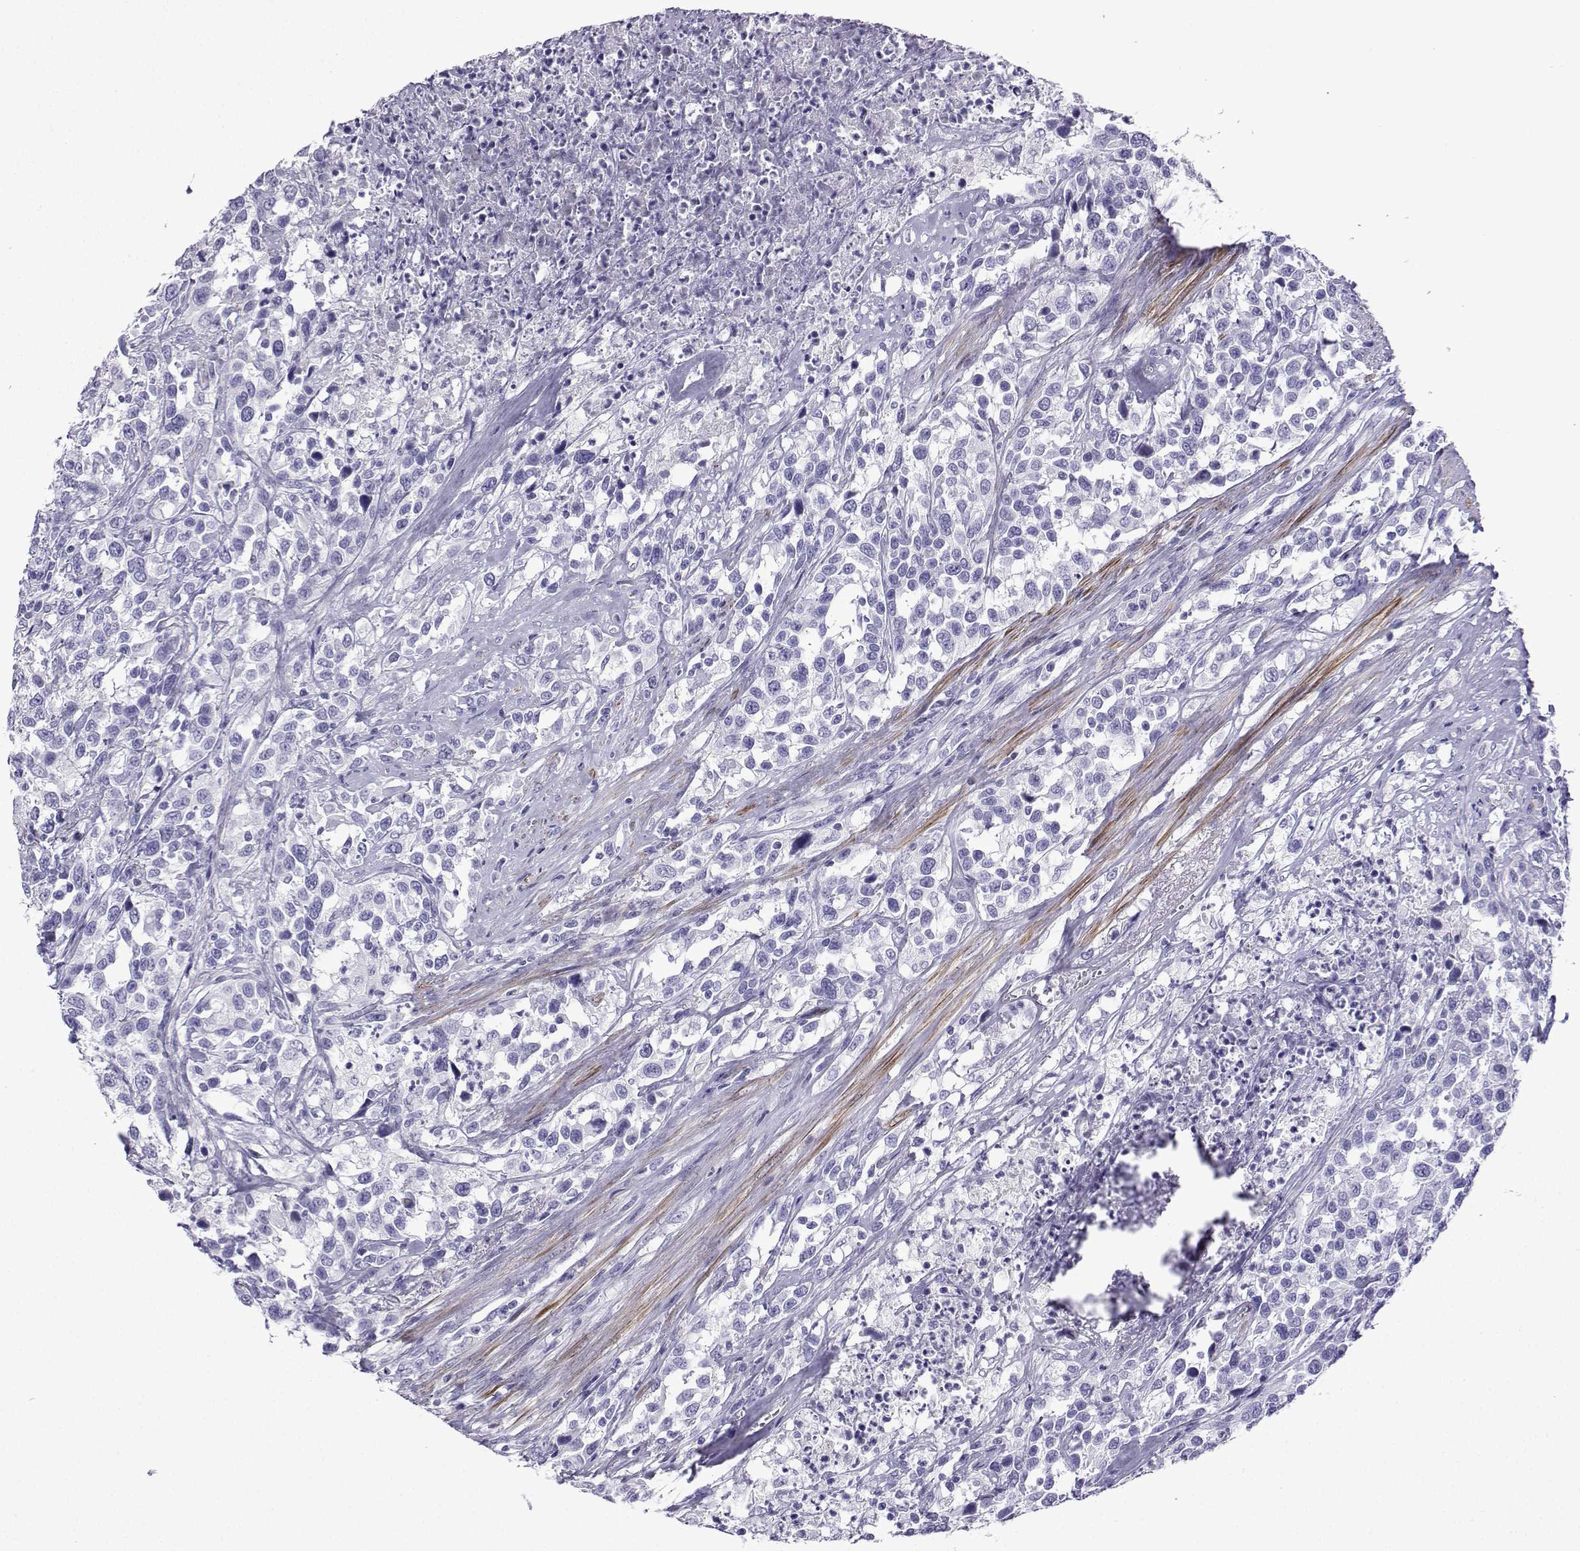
{"staining": {"intensity": "negative", "quantity": "none", "location": "none"}, "tissue": "urothelial cancer", "cell_type": "Tumor cells", "image_type": "cancer", "snomed": [{"axis": "morphology", "description": "Urothelial carcinoma, NOS"}, {"axis": "morphology", "description": "Urothelial carcinoma, High grade"}, {"axis": "topography", "description": "Urinary bladder"}], "caption": "The IHC image has no significant positivity in tumor cells of urothelial cancer tissue.", "gene": "KCNF1", "patient": {"sex": "female", "age": 64}}